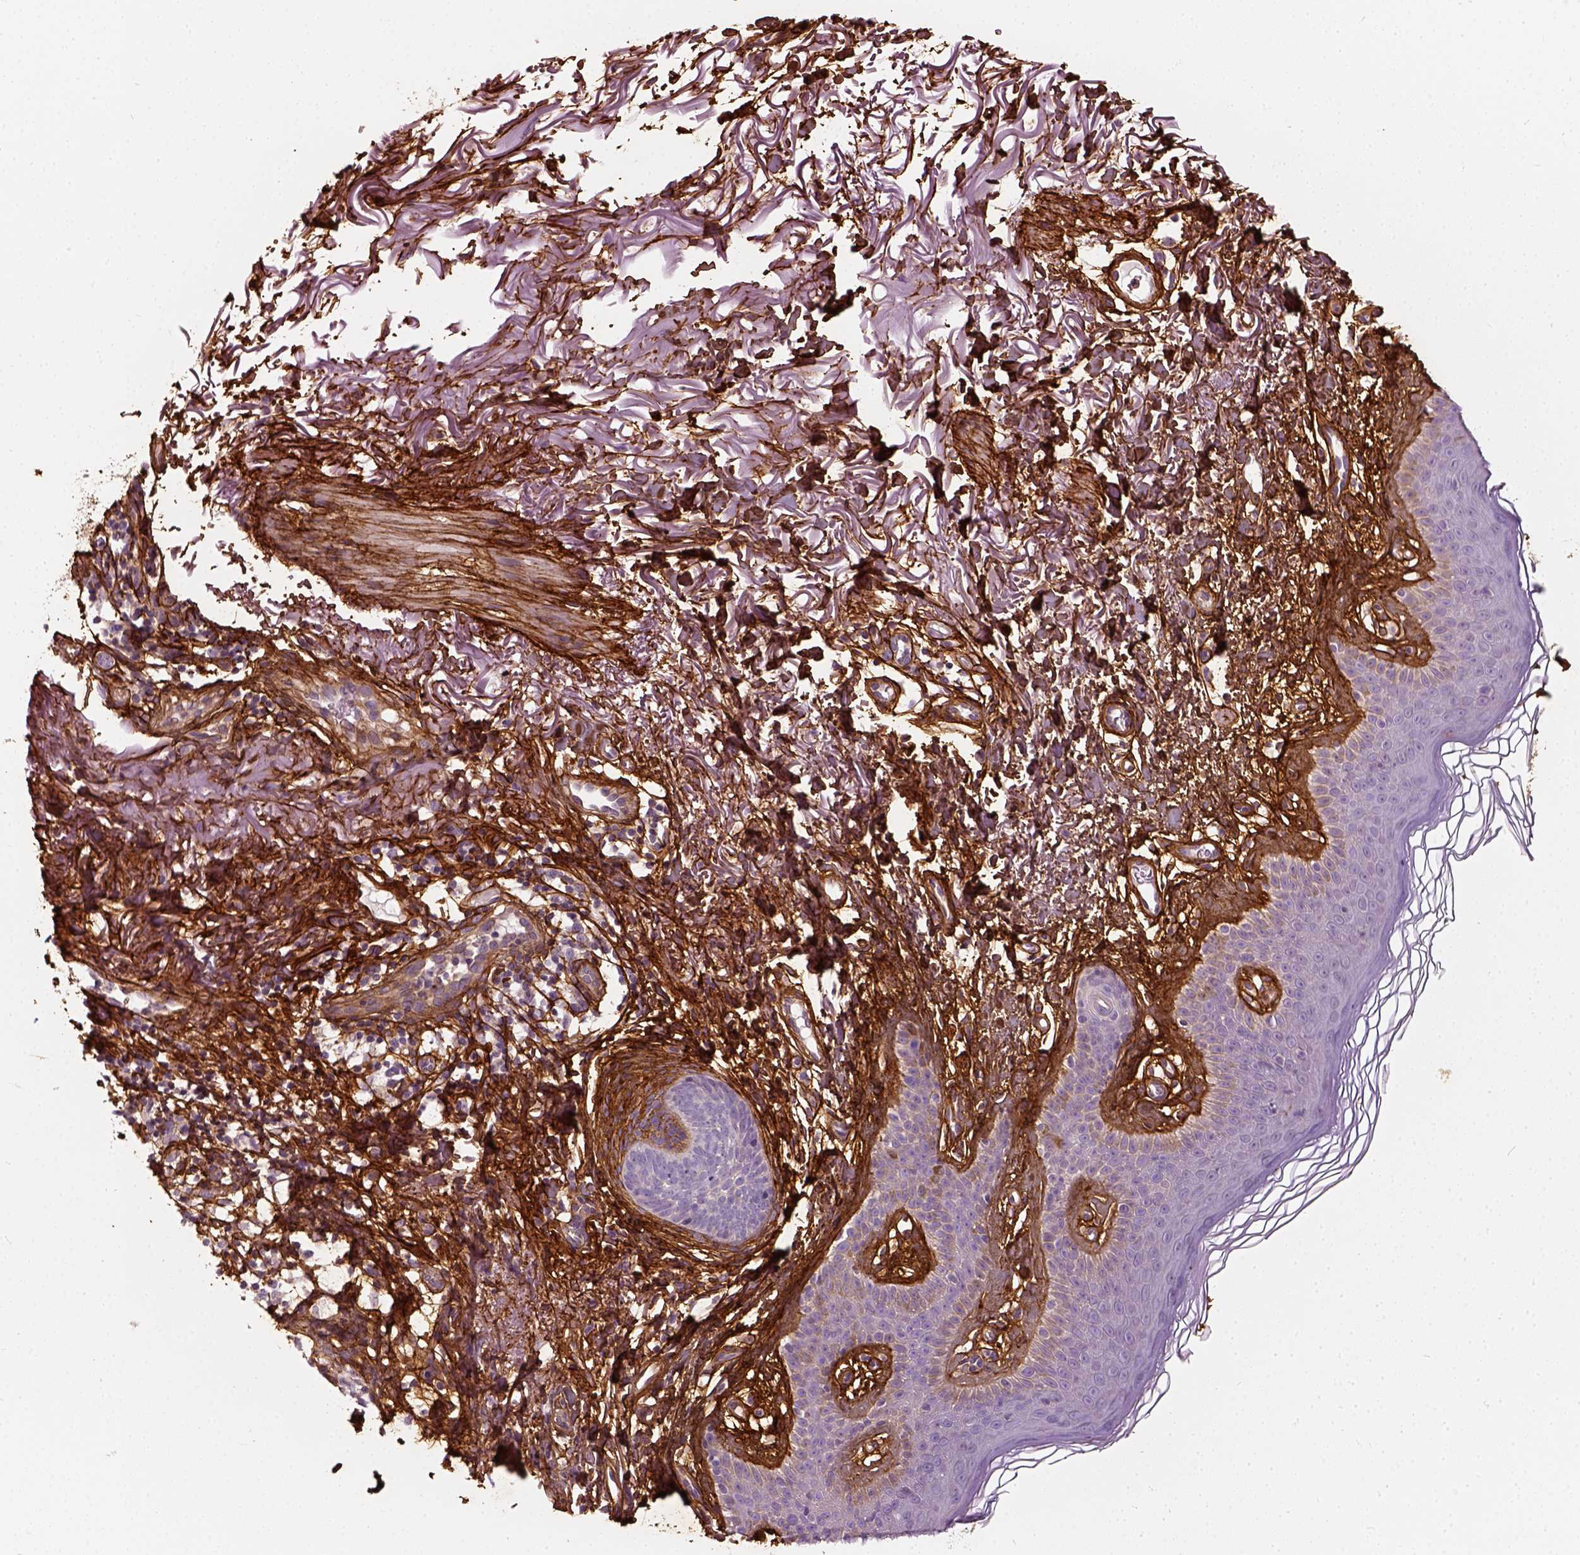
{"staining": {"intensity": "negative", "quantity": "none", "location": "none"}, "tissue": "skin cancer", "cell_type": "Tumor cells", "image_type": "cancer", "snomed": [{"axis": "morphology", "description": "Basal cell carcinoma"}, {"axis": "topography", "description": "Skin"}], "caption": "Skin cancer stained for a protein using immunohistochemistry demonstrates no positivity tumor cells.", "gene": "COL6A2", "patient": {"sex": "female", "age": 78}}